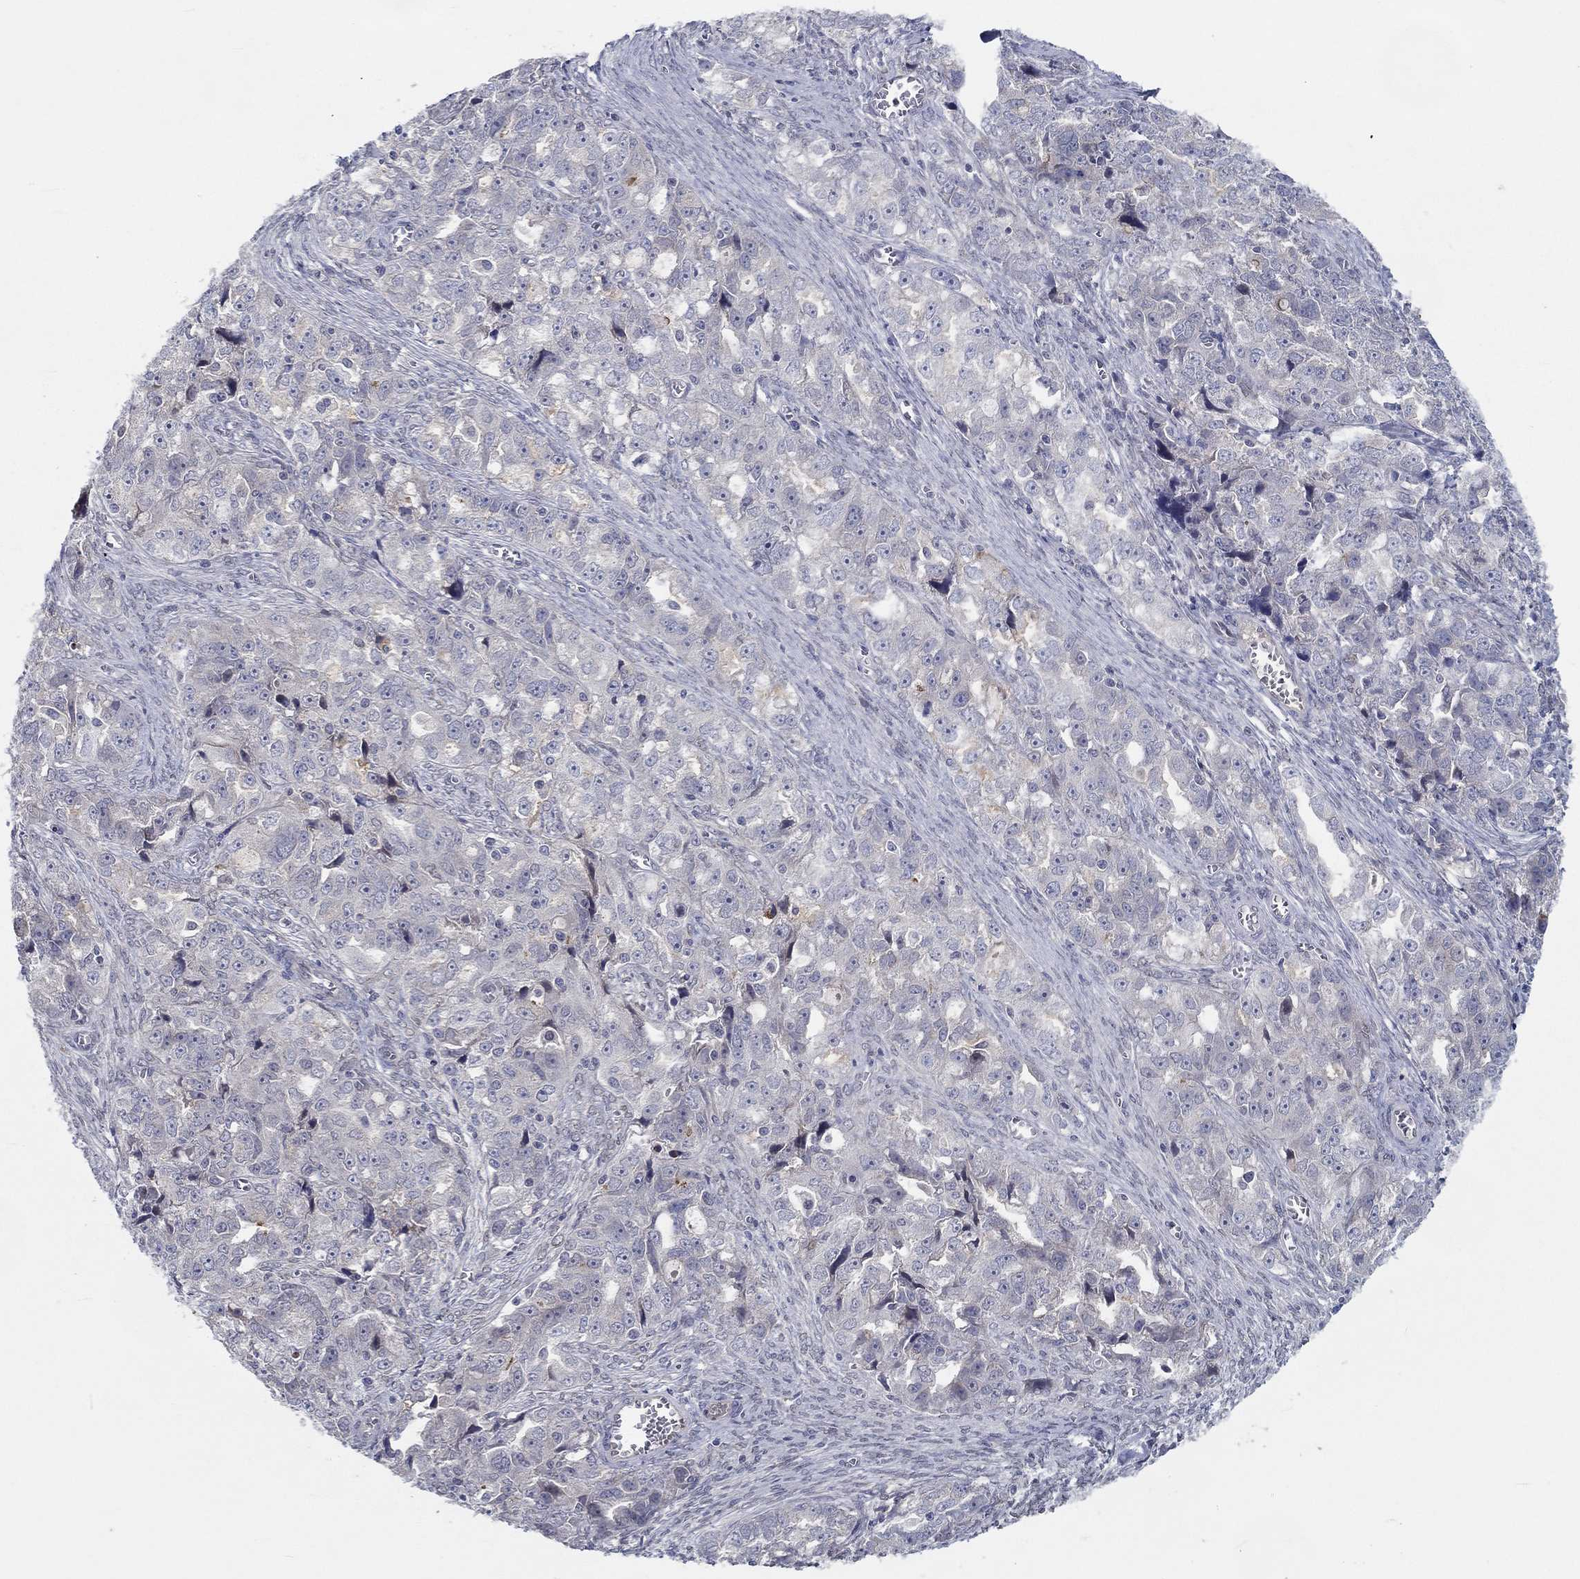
{"staining": {"intensity": "negative", "quantity": "none", "location": "none"}, "tissue": "ovarian cancer", "cell_type": "Tumor cells", "image_type": "cancer", "snomed": [{"axis": "morphology", "description": "Cystadenocarcinoma, serous, NOS"}, {"axis": "topography", "description": "Ovary"}], "caption": "An image of ovarian cancer stained for a protein displays no brown staining in tumor cells.", "gene": "CETN3", "patient": {"sex": "female", "age": 51}}